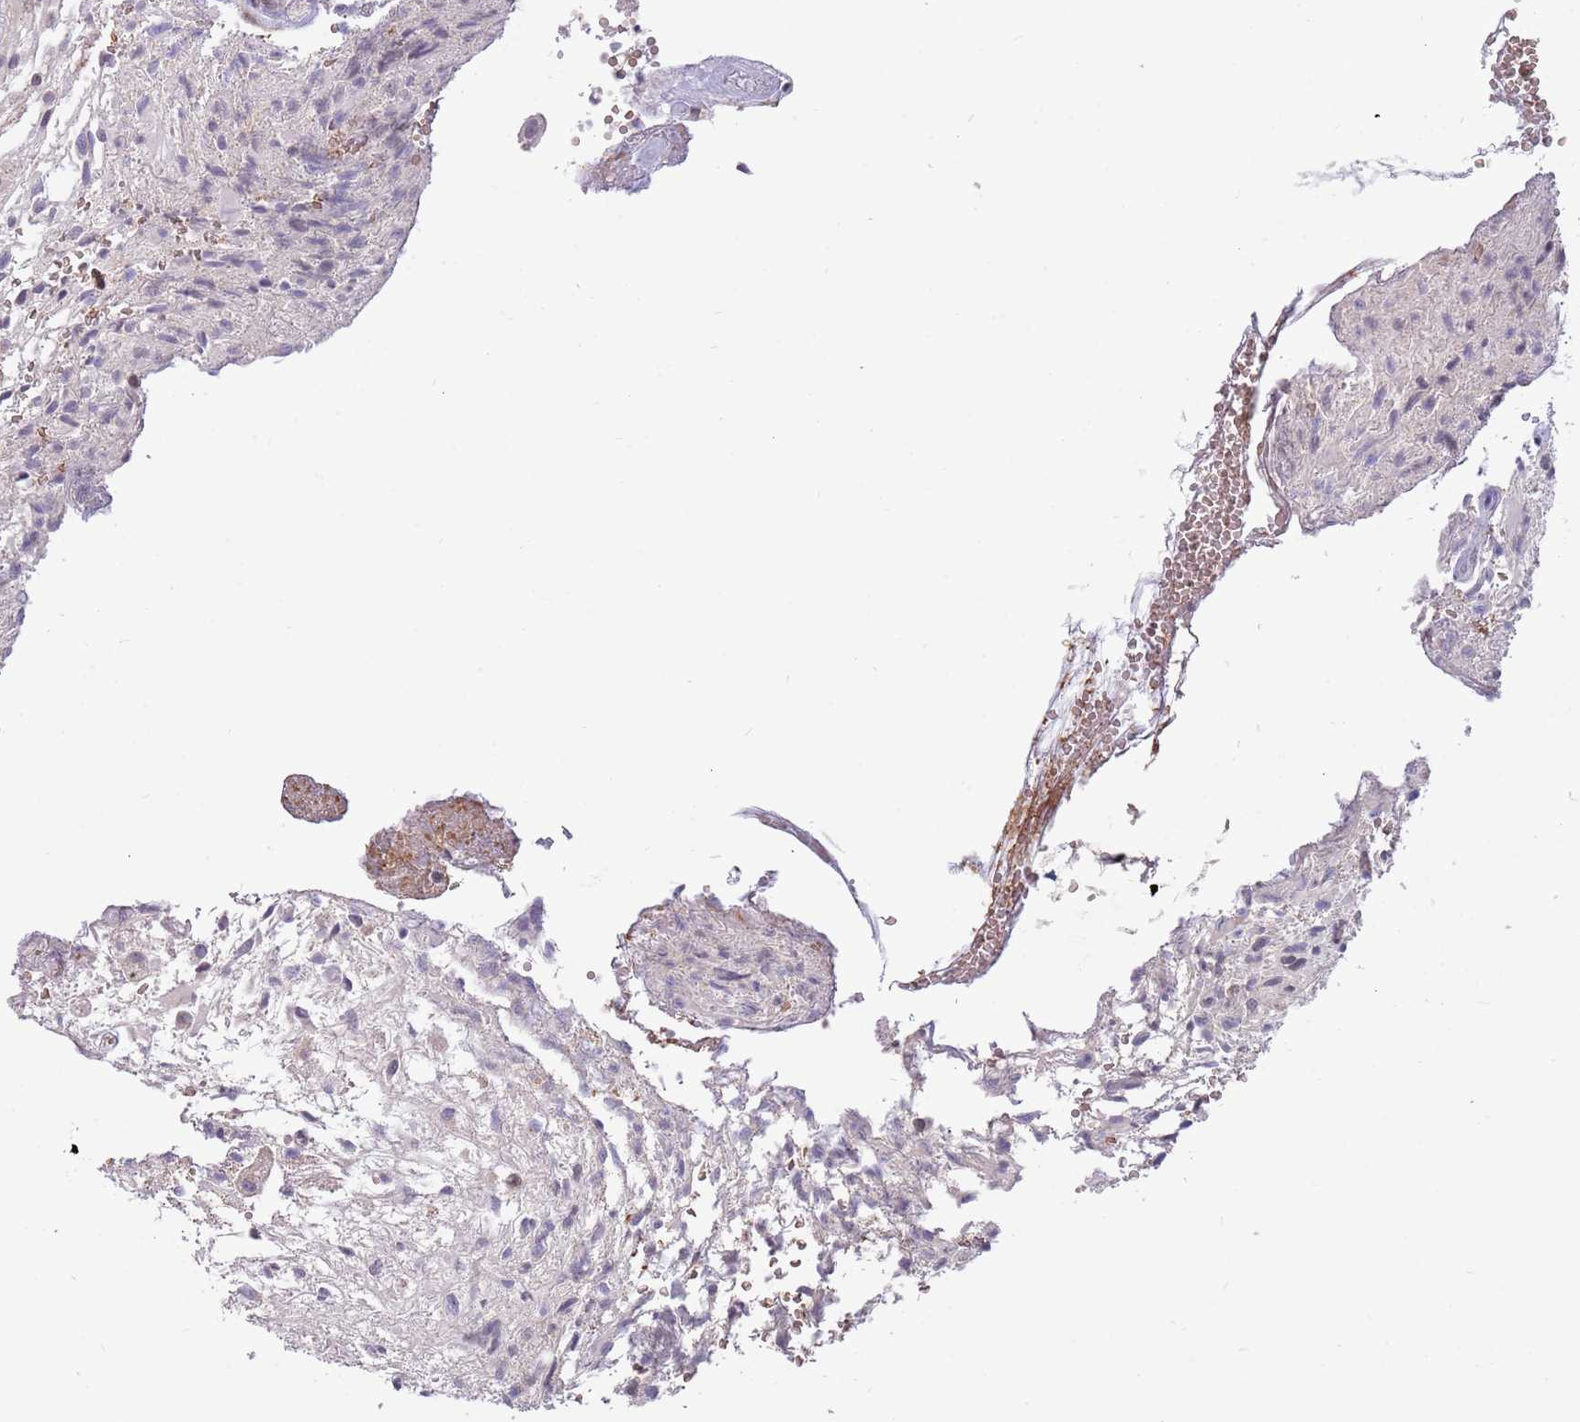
{"staining": {"intensity": "negative", "quantity": "none", "location": "none"}, "tissue": "glioma", "cell_type": "Tumor cells", "image_type": "cancer", "snomed": [{"axis": "morphology", "description": "Glioma, malignant, High grade"}, {"axis": "topography", "description": "Brain"}], "caption": "Protein analysis of malignant high-grade glioma displays no significant staining in tumor cells.", "gene": "ARHGEF5", "patient": {"sex": "male", "age": 56}}